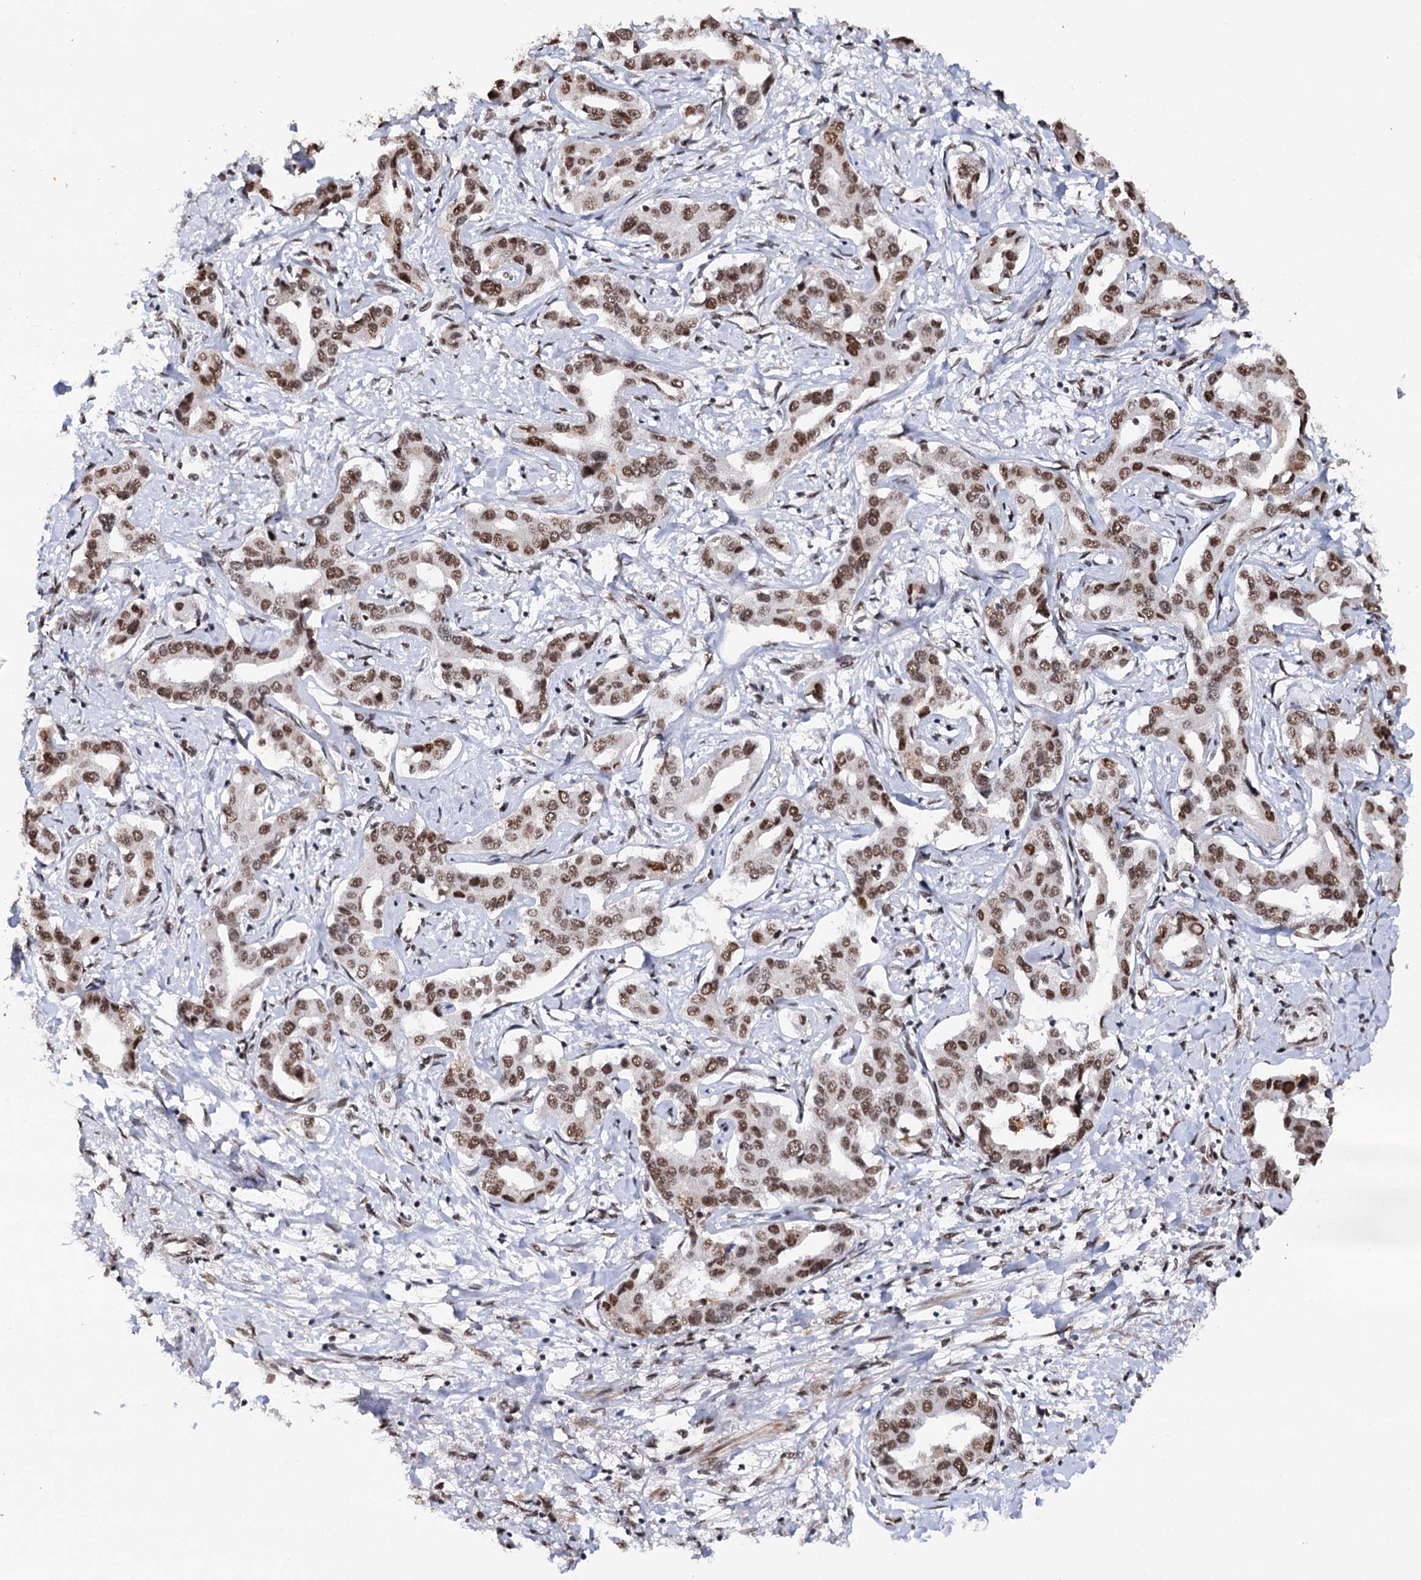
{"staining": {"intensity": "weak", "quantity": "25%-75%", "location": "nuclear"}, "tissue": "liver cancer", "cell_type": "Tumor cells", "image_type": "cancer", "snomed": [{"axis": "morphology", "description": "Cholangiocarcinoma"}, {"axis": "topography", "description": "Liver"}], "caption": "This is an image of immunohistochemistry (IHC) staining of liver cancer, which shows weak expression in the nuclear of tumor cells.", "gene": "MATR3", "patient": {"sex": "male", "age": 59}}